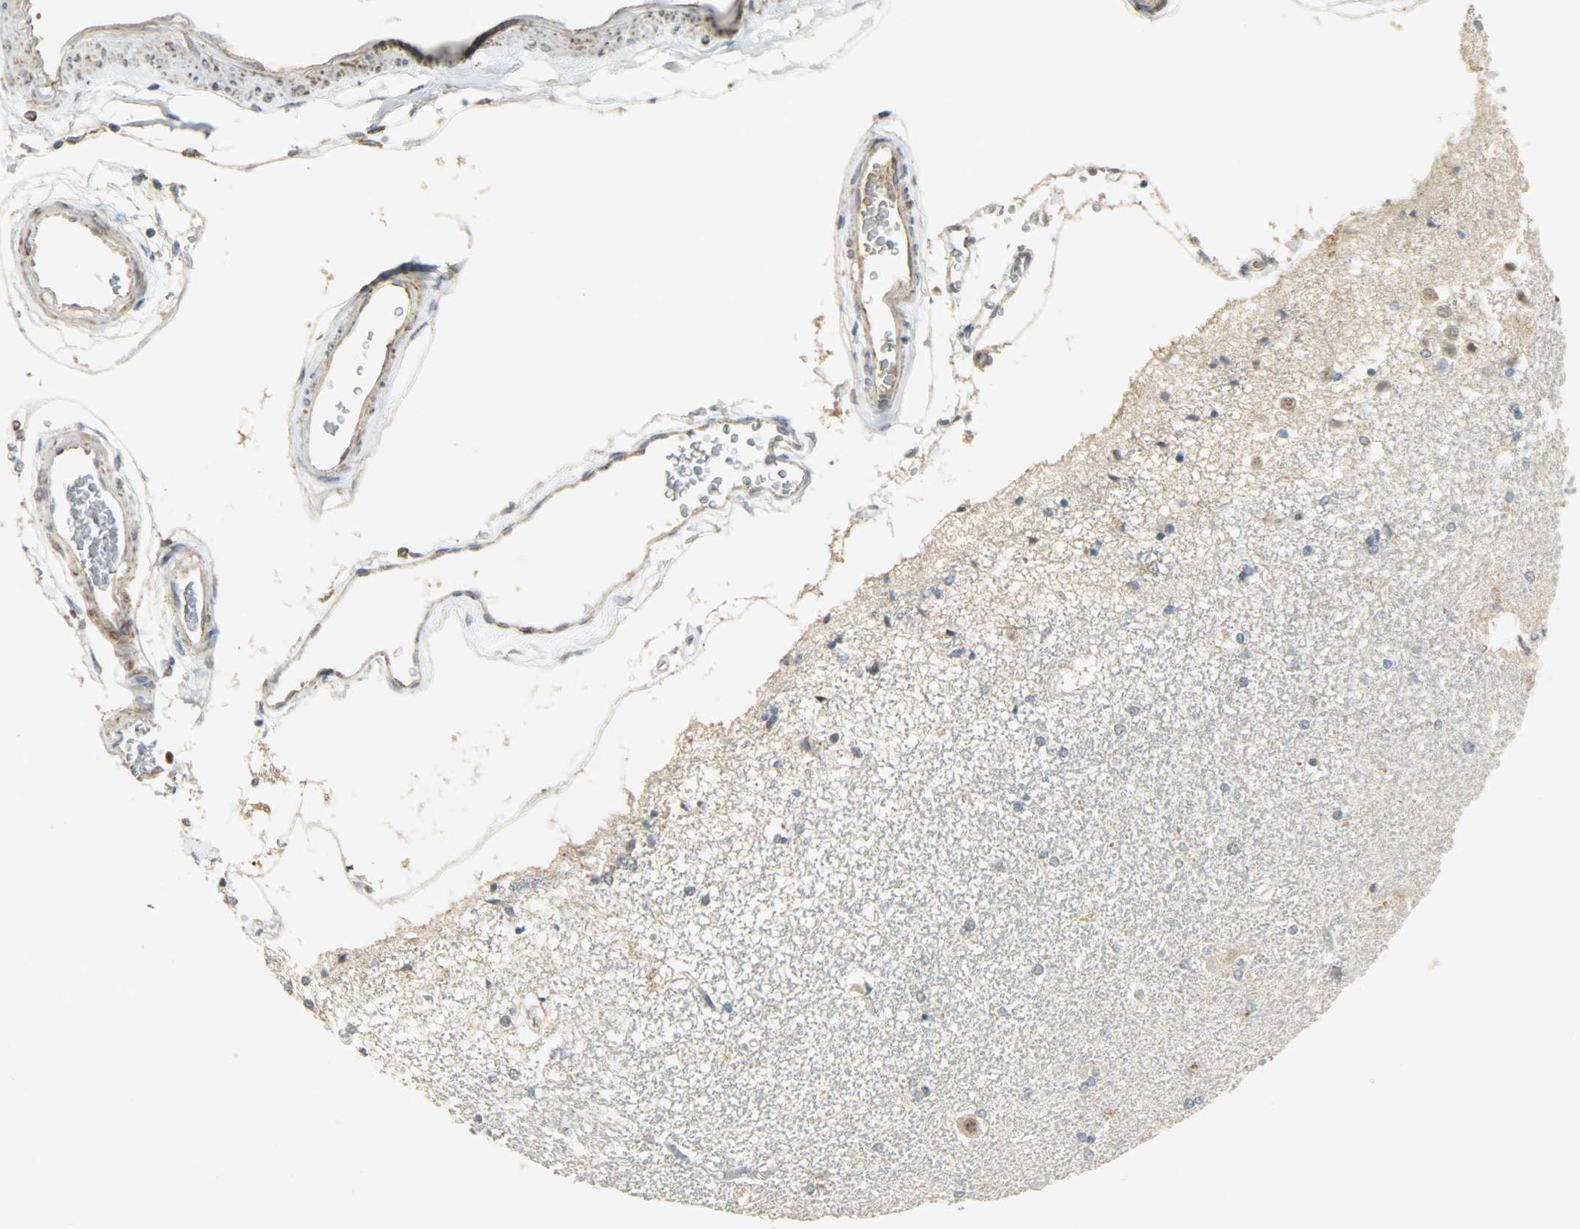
{"staining": {"intensity": "weak", "quantity": ">75%", "location": "cytoplasmic/membranous"}, "tissue": "hippocampus", "cell_type": "Glial cells", "image_type": "normal", "snomed": [{"axis": "morphology", "description": "Normal tissue, NOS"}, {"axis": "topography", "description": "Hippocampus"}], "caption": "This image reveals unremarkable hippocampus stained with immunohistochemistry (IHC) to label a protein in brown. The cytoplasmic/membranous of glial cells show weak positivity for the protein. Nuclei are counter-stained blue.", "gene": "HDHD5", "patient": {"sex": "female", "age": 54}}